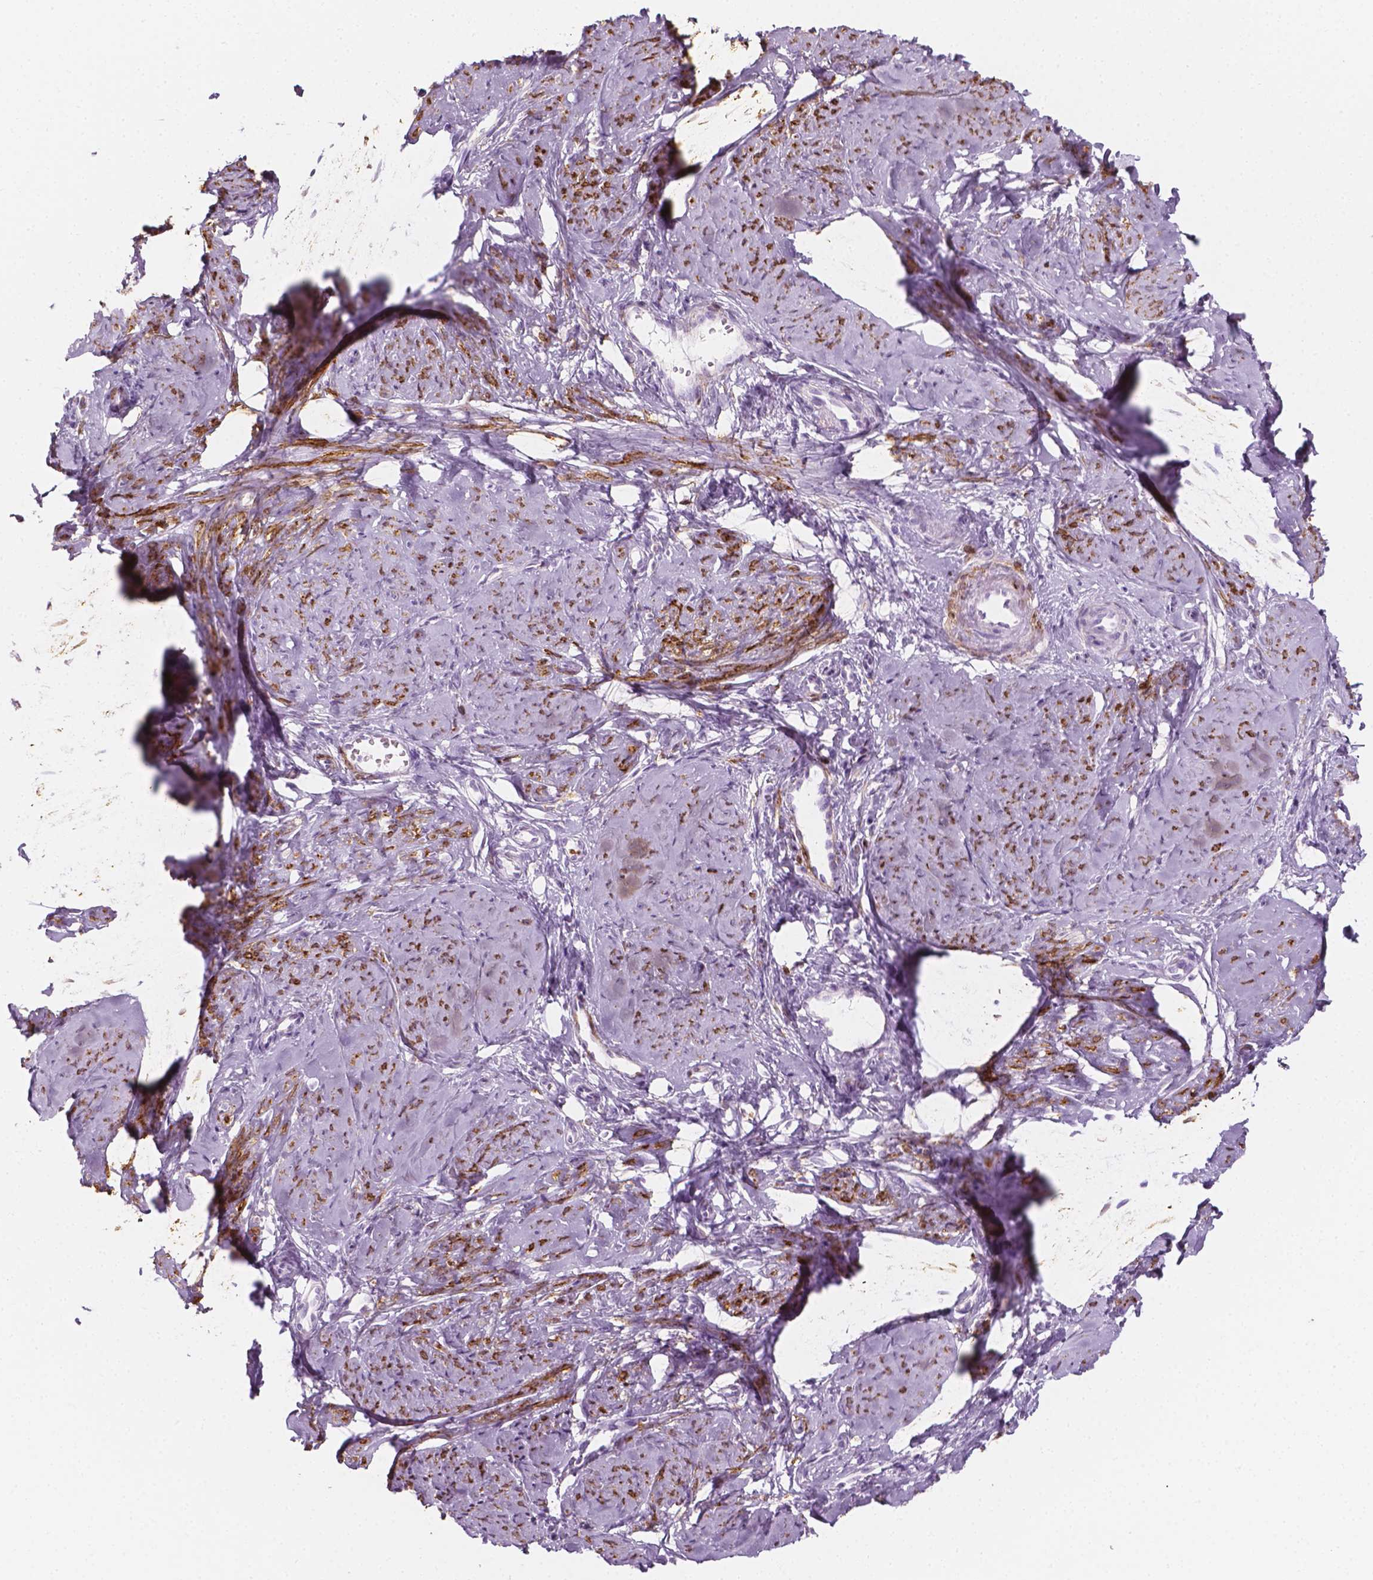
{"staining": {"intensity": "moderate", "quantity": ">75%", "location": "cytoplasmic/membranous"}, "tissue": "smooth muscle", "cell_type": "Smooth muscle cells", "image_type": "normal", "snomed": [{"axis": "morphology", "description": "Normal tissue, NOS"}, {"axis": "topography", "description": "Smooth muscle"}], "caption": "An image of smooth muscle stained for a protein shows moderate cytoplasmic/membranous brown staining in smooth muscle cells.", "gene": "CES1", "patient": {"sex": "female", "age": 48}}